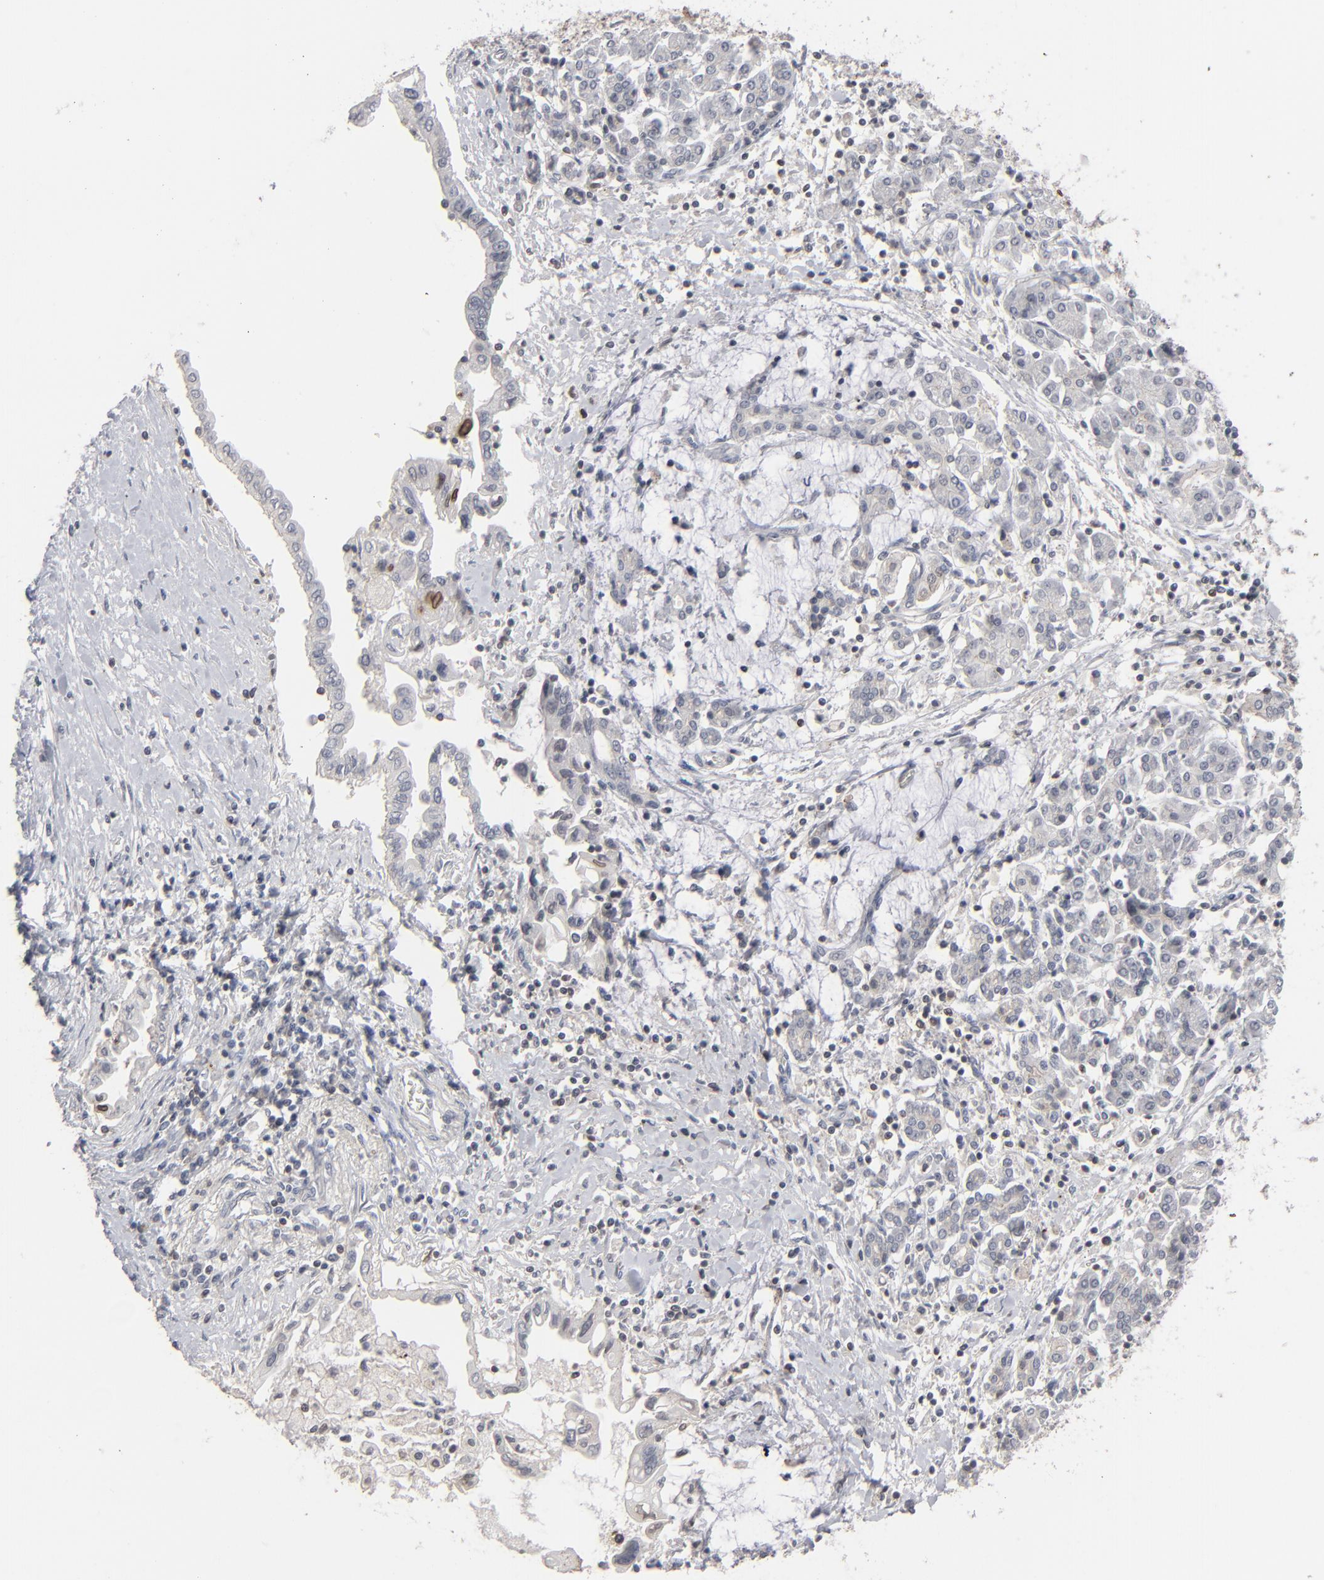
{"staining": {"intensity": "negative", "quantity": "none", "location": "none"}, "tissue": "pancreatic cancer", "cell_type": "Tumor cells", "image_type": "cancer", "snomed": [{"axis": "morphology", "description": "Adenocarcinoma, NOS"}, {"axis": "topography", "description": "Pancreas"}], "caption": "Image shows no protein positivity in tumor cells of adenocarcinoma (pancreatic) tissue.", "gene": "STAT4", "patient": {"sex": "female", "age": 57}}